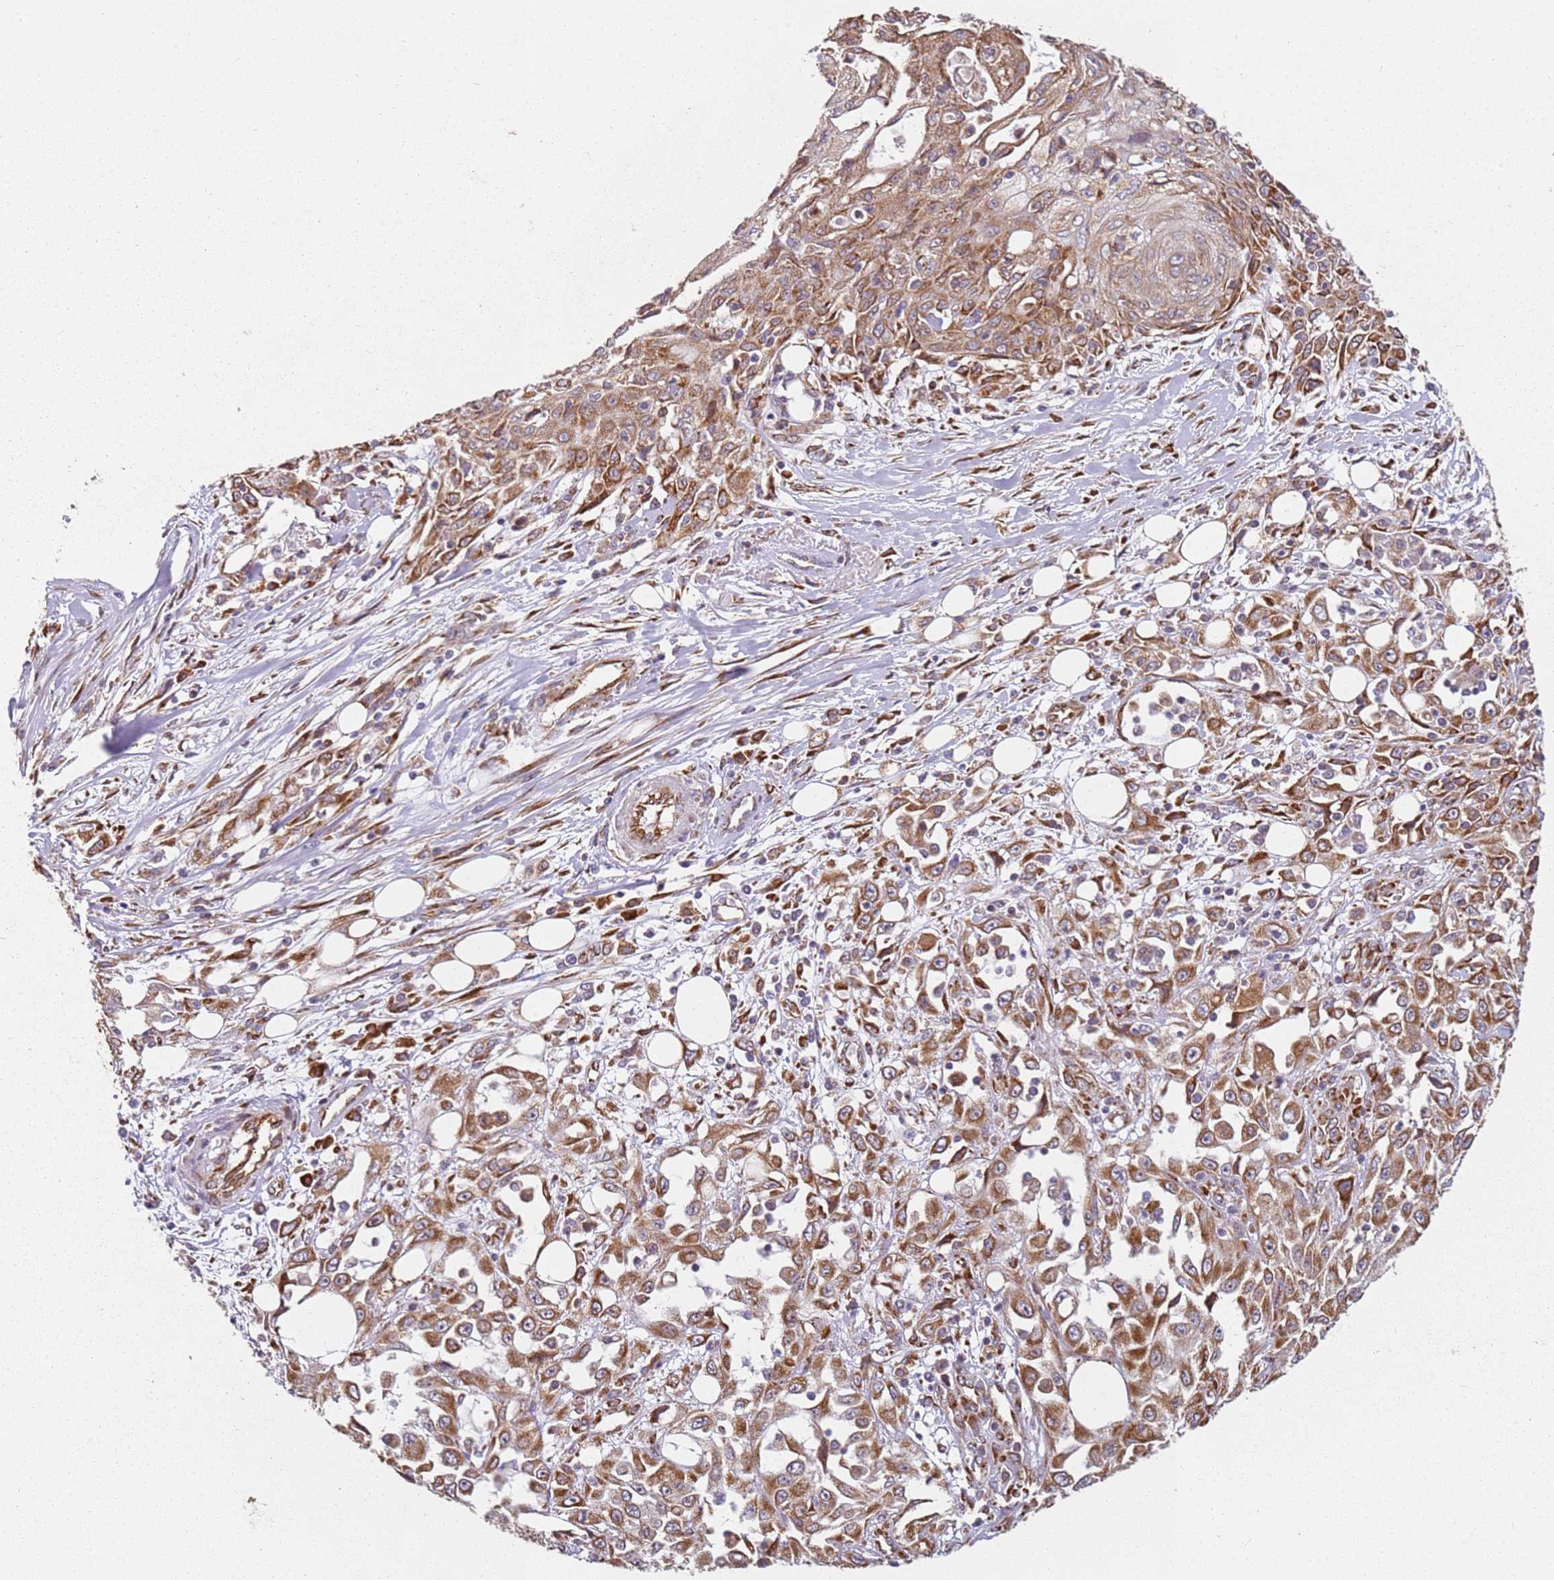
{"staining": {"intensity": "moderate", "quantity": ">75%", "location": "cytoplasmic/membranous"}, "tissue": "skin cancer", "cell_type": "Tumor cells", "image_type": "cancer", "snomed": [{"axis": "morphology", "description": "Squamous cell carcinoma, NOS"}, {"axis": "morphology", "description": "Squamous cell carcinoma, metastatic, NOS"}, {"axis": "topography", "description": "Skin"}, {"axis": "topography", "description": "Lymph node"}], "caption": "Skin squamous cell carcinoma stained for a protein demonstrates moderate cytoplasmic/membranous positivity in tumor cells.", "gene": "ARFRP1", "patient": {"sex": "male", "age": 75}}